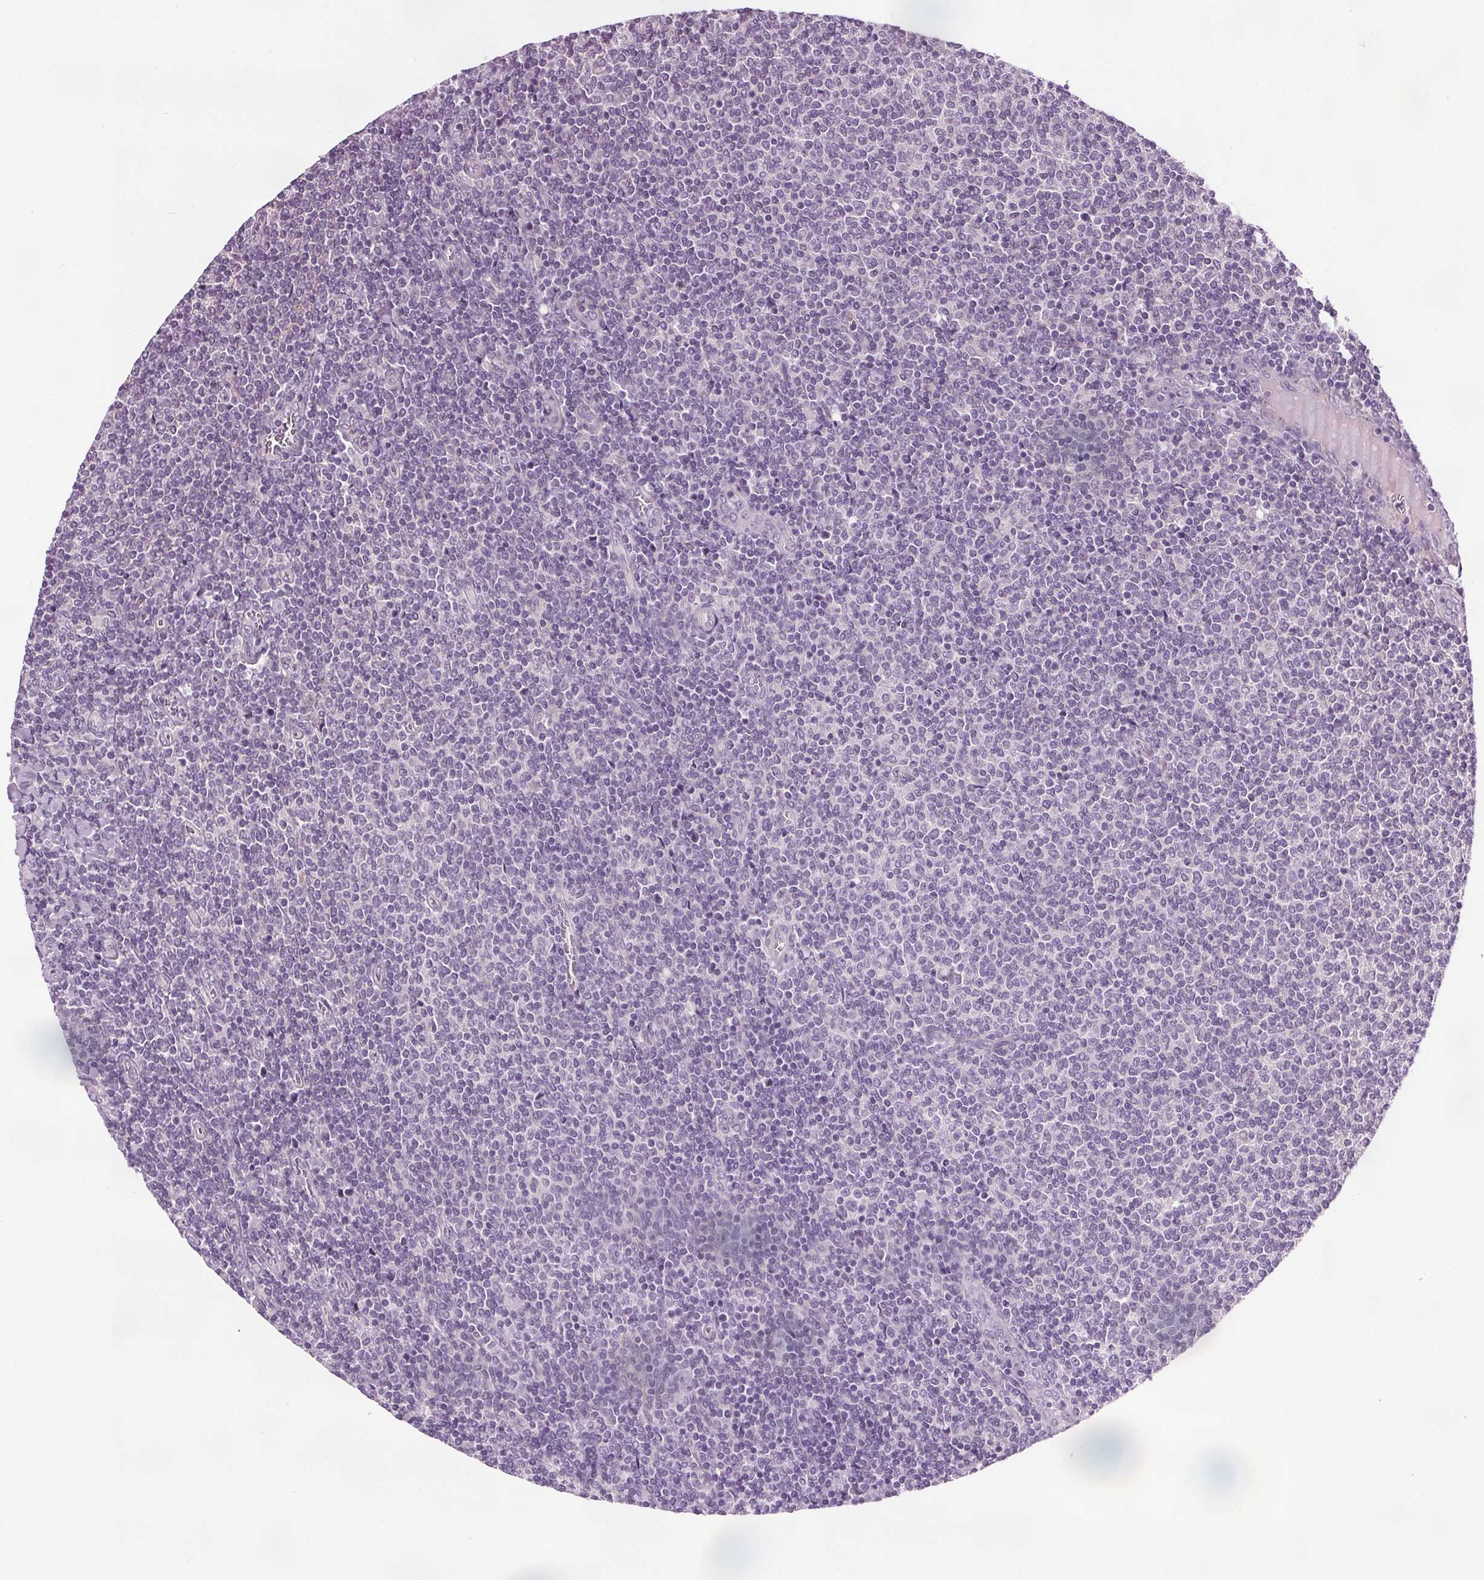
{"staining": {"intensity": "negative", "quantity": "none", "location": "none"}, "tissue": "lymphoma", "cell_type": "Tumor cells", "image_type": "cancer", "snomed": [{"axis": "morphology", "description": "Malignant lymphoma, non-Hodgkin's type, Low grade"}, {"axis": "topography", "description": "Lymph node"}], "caption": "A high-resolution micrograph shows immunohistochemistry (IHC) staining of lymphoma, which demonstrates no significant staining in tumor cells.", "gene": "RASA1", "patient": {"sex": "male", "age": 52}}